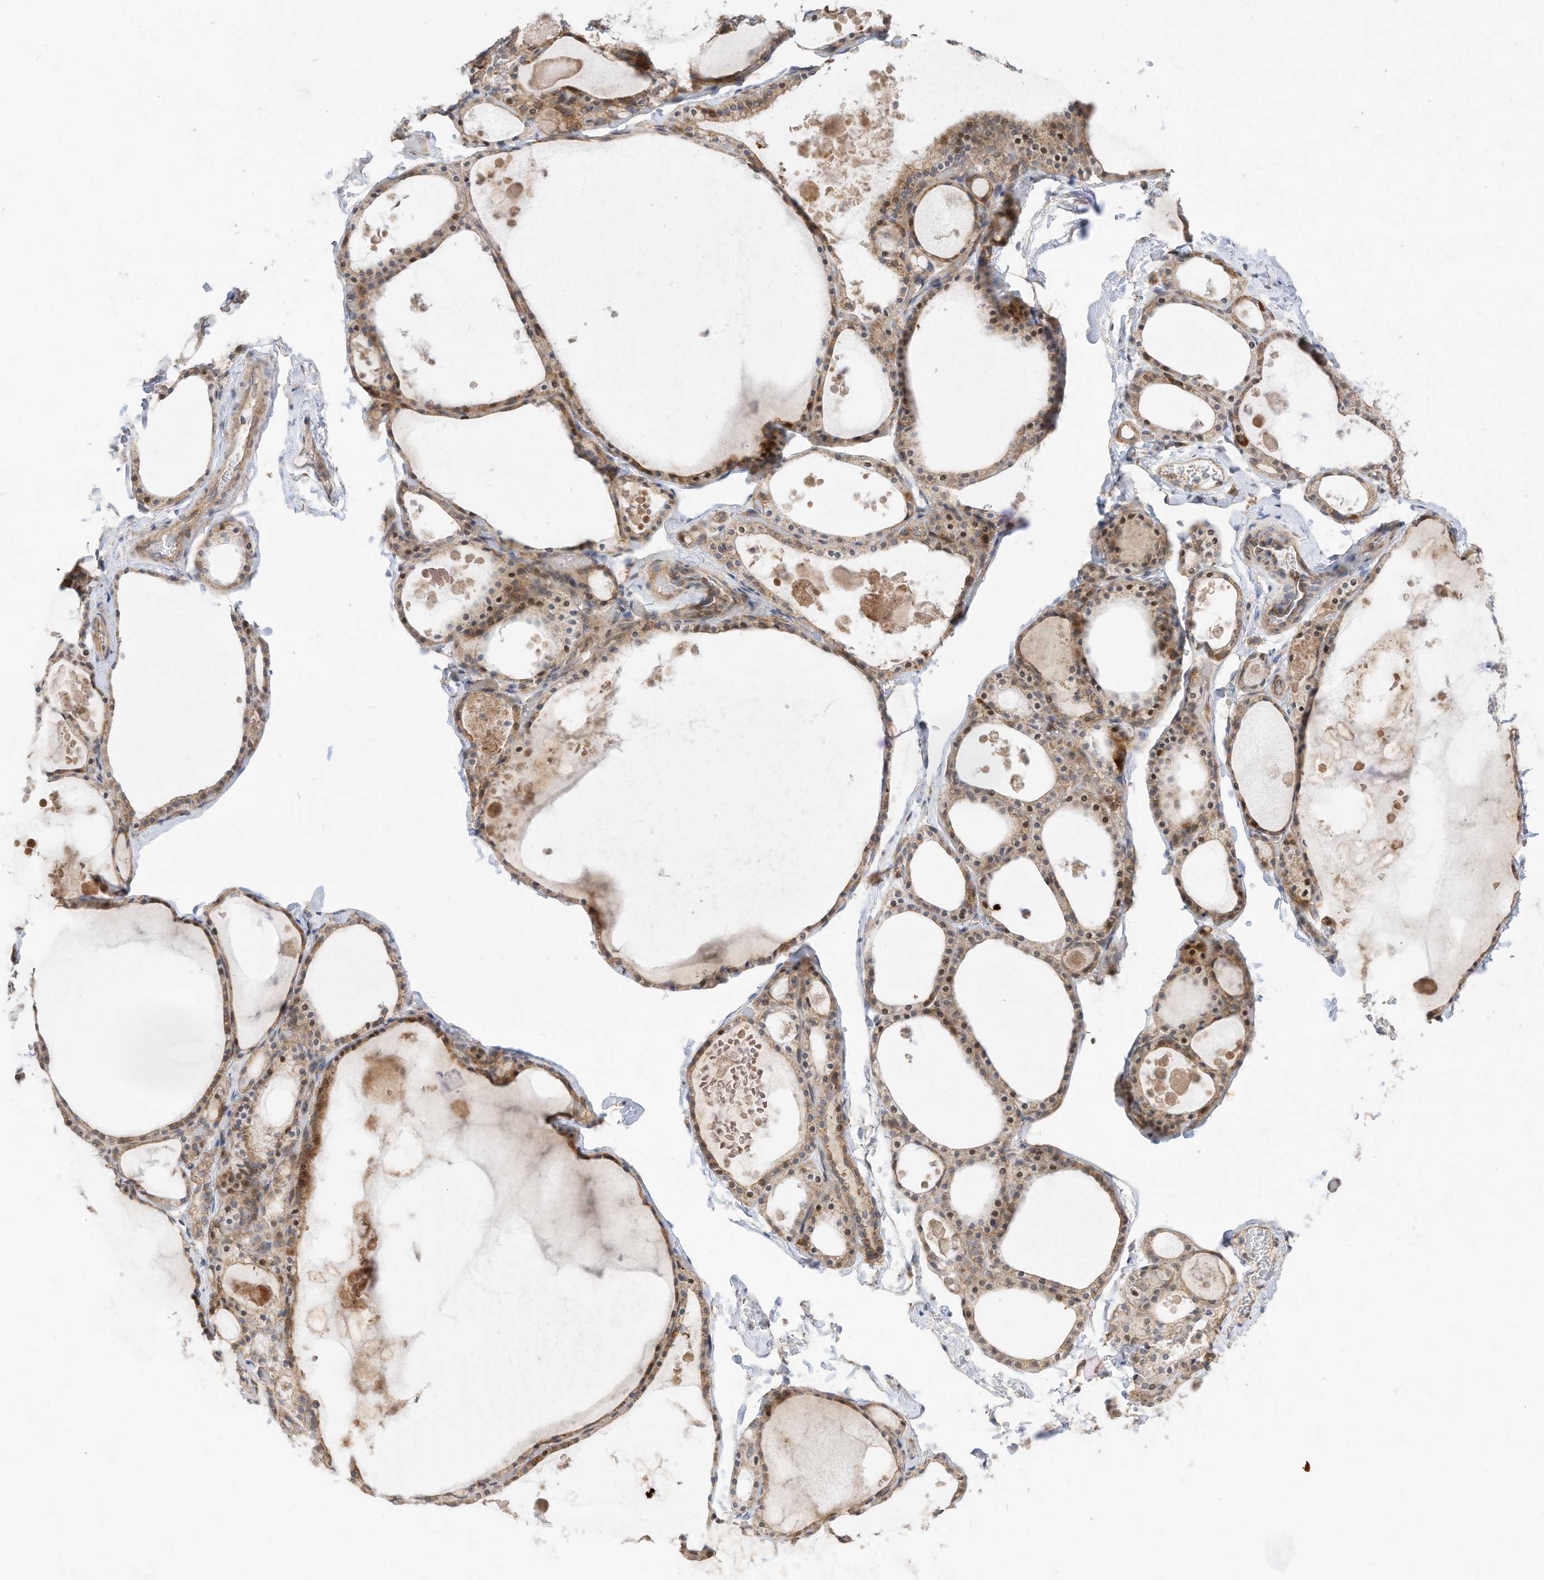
{"staining": {"intensity": "moderate", "quantity": ">75%", "location": "cytoplasmic/membranous"}, "tissue": "thyroid gland", "cell_type": "Glandular cells", "image_type": "normal", "snomed": [{"axis": "morphology", "description": "Normal tissue, NOS"}, {"axis": "topography", "description": "Thyroid gland"}], "caption": "The histopathology image displays a brown stain indicating the presence of a protein in the cytoplasmic/membranous of glandular cells in thyroid gland.", "gene": "CAGE1", "patient": {"sex": "male", "age": 56}}